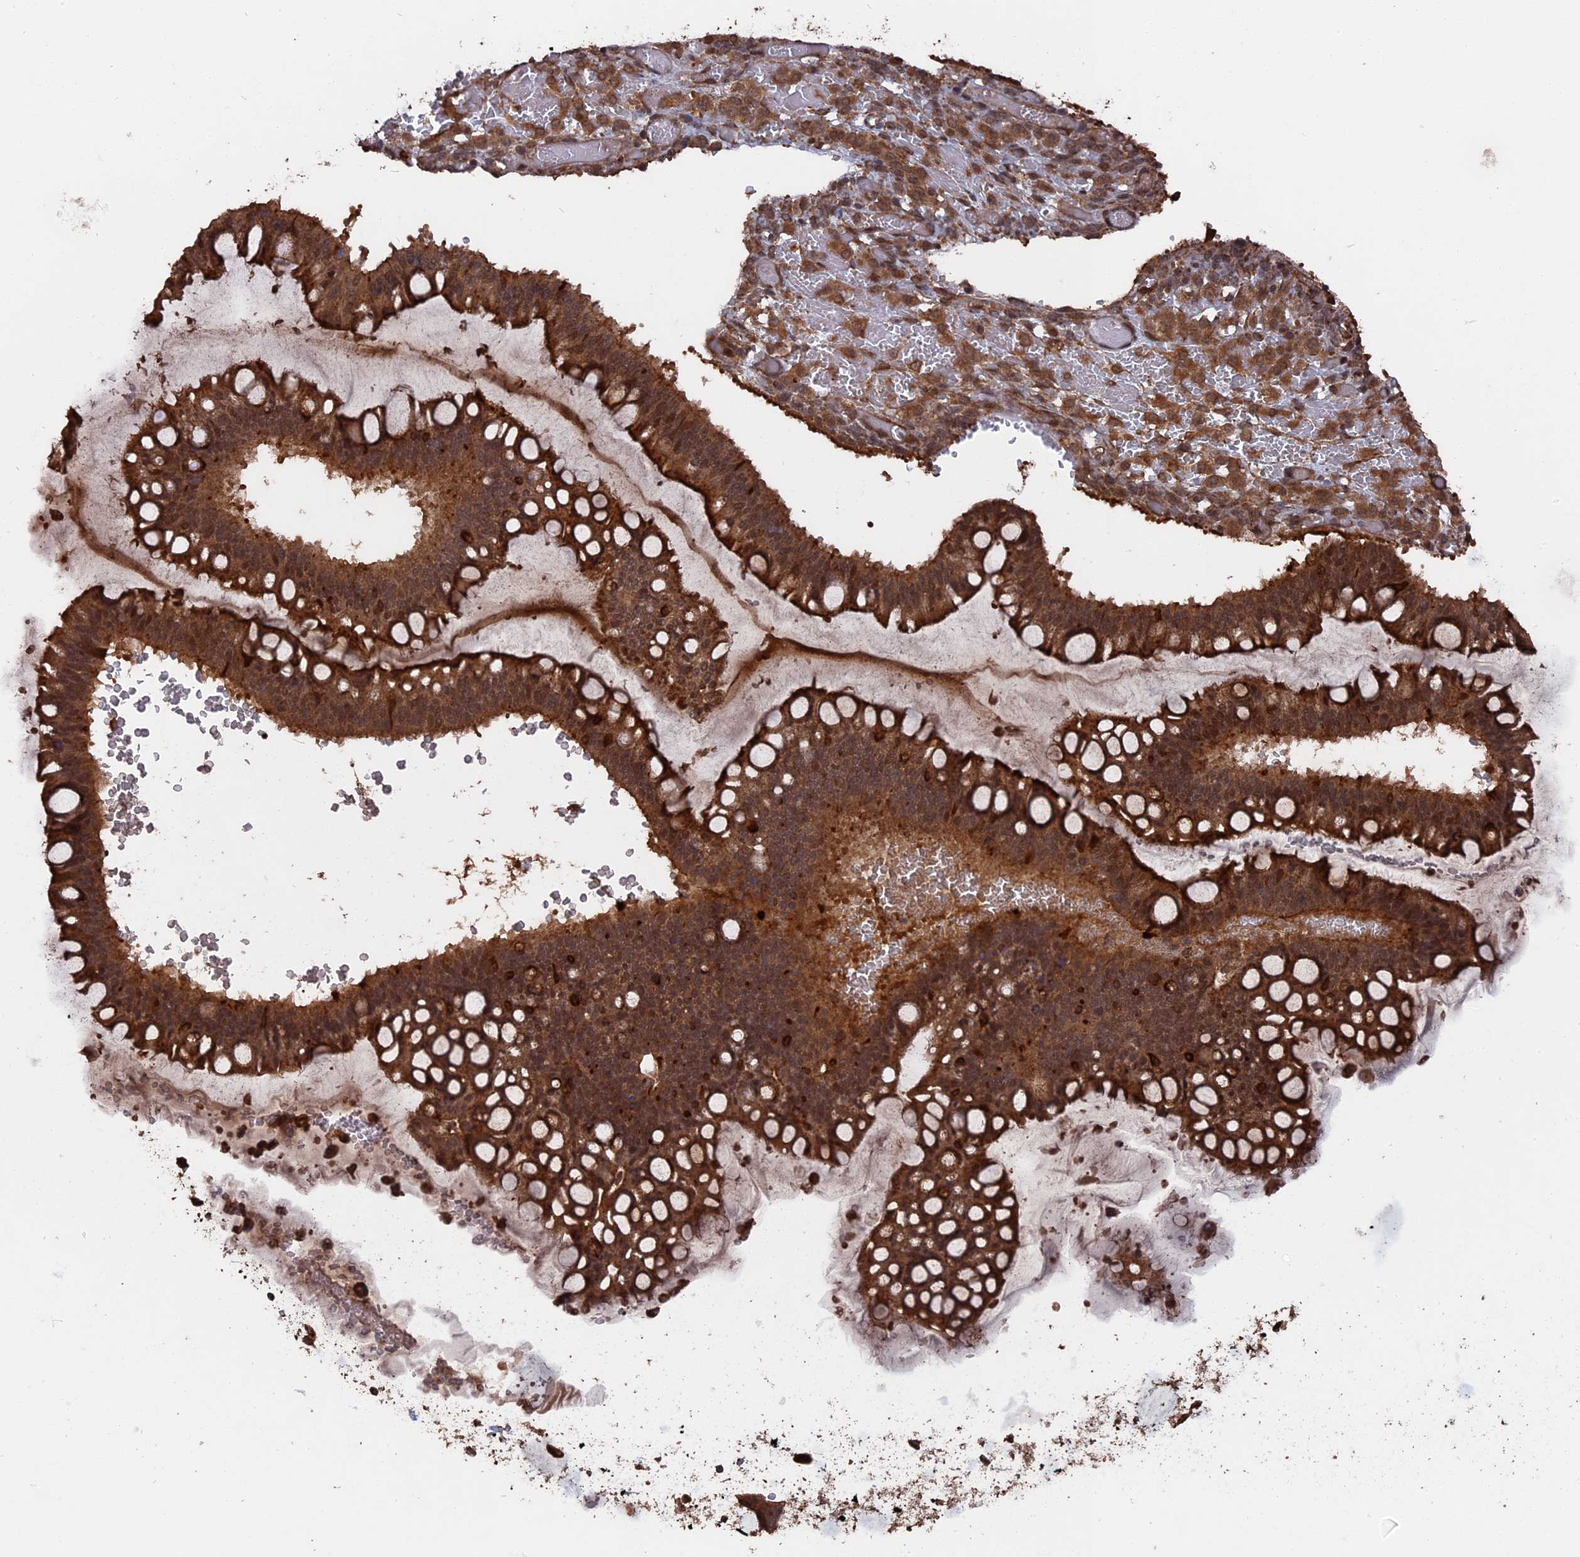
{"staining": {"intensity": "strong", "quantity": ">75%", "location": "cytoplasmic/membranous"}, "tissue": "ovarian cancer", "cell_type": "Tumor cells", "image_type": "cancer", "snomed": [{"axis": "morphology", "description": "Cystadenocarcinoma, mucinous, NOS"}, {"axis": "topography", "description": "Ovary"}], "caption": "Immunohistochemistry of ovarian cancer reveals high levels of strong cytoplasmic/membranous staining in about >75% of tumor cells.", "gene": "TELO2", "patient": {"sex": "female", "age": 73}}